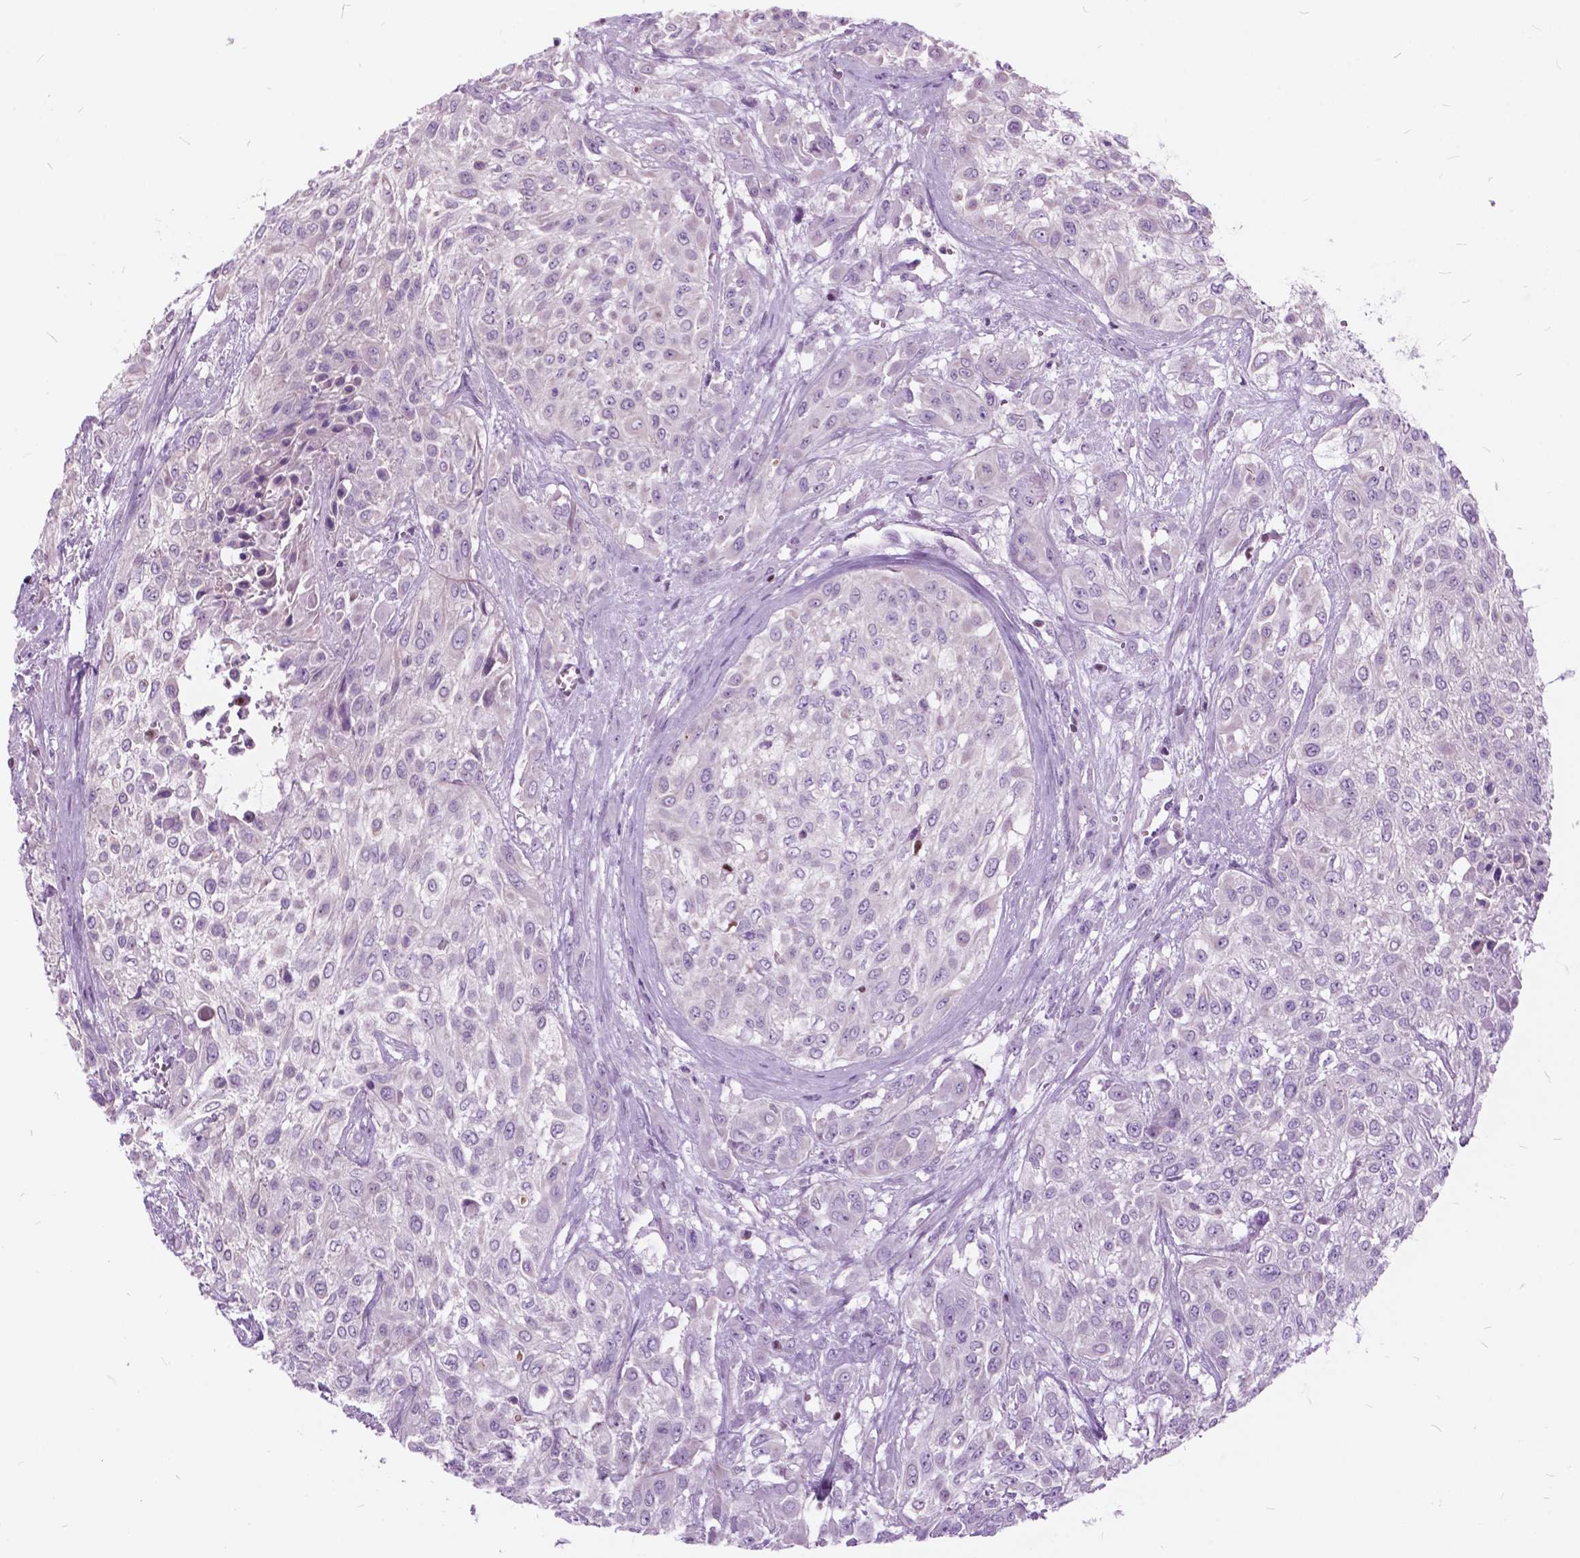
{"staining": {"intensity": "negative", "quantity": "none", "location": "none"}, "tissue": "urothelial cancer", "cell_type": "Tumor cells", "image_type": "cancer", "snomed": [{"axis": "morphology", "description": "Urothelial carcinoma, High grade"}, {"axis": "topography", "description": "Urinary bladder"}], "caption": "Protein analysis of urothelial cancer reveals no significant staining in tumor cells. (DAB immunohistochemistry (IHC), high magnification).", "gene": "SP140", "patient": {"sex": "male", "age": 57}}